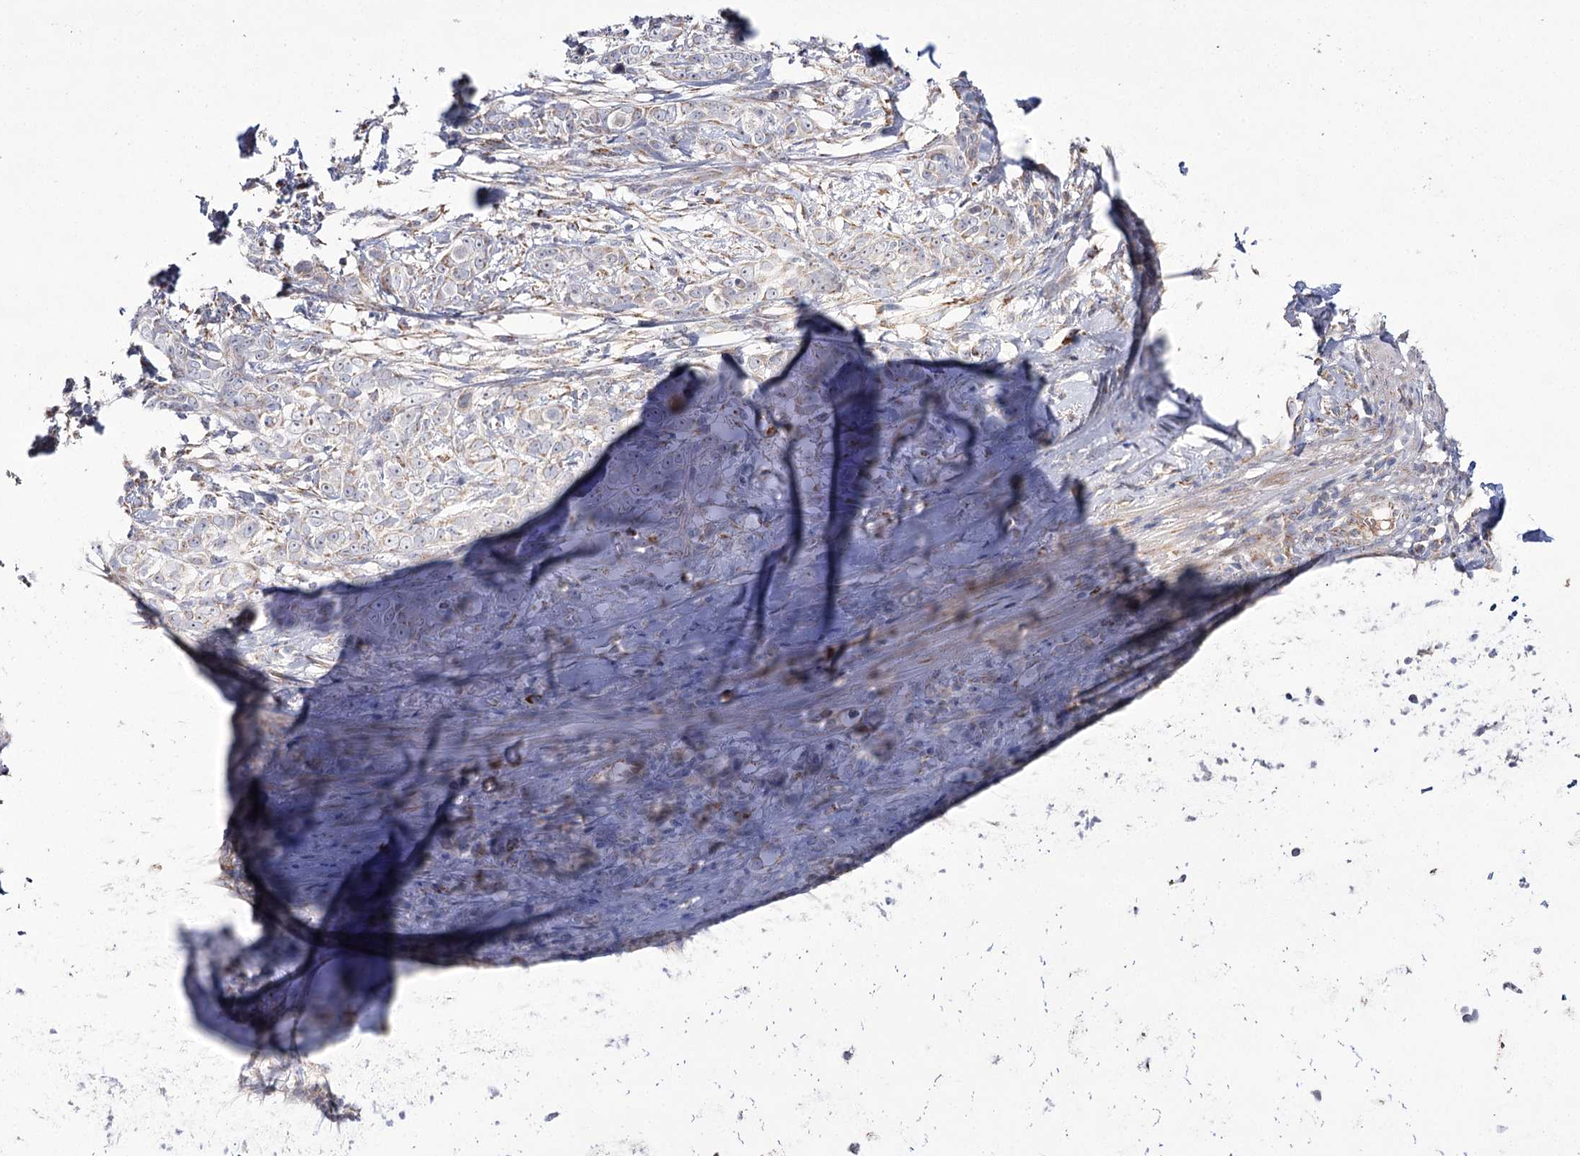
{"staining": {"intensity": "weak", "quantity": "25%-75%", "location": "cytoplasmic/membranous"}, "tissue": "adipose tissue", "cell_type": "Adipocytes", "image_type": "normal", "snomed": [{"axis": "morphology", "description": "Normal tissue, NOS"}, {"axis": "morphology", "description": "Basal cell carcinoma"}, {"axis": "topography", "description": "Cartilage tissue"}, {"axis": "topography", "description": "Nasopharynx"}, {"axis": "topography", "description": "Oral tissue"}], "caption": "The photomicrograph displays immunohistochemical staining of unremarkable adipose tissue. There is weak cytoplasmic/membranous staining is appreciated in about 25%-75% of adipocytes. (IHC, brightfield microscopy, high magnification).", "gene": "NADK2", "patient": {"sex": "female", "age": 77}}